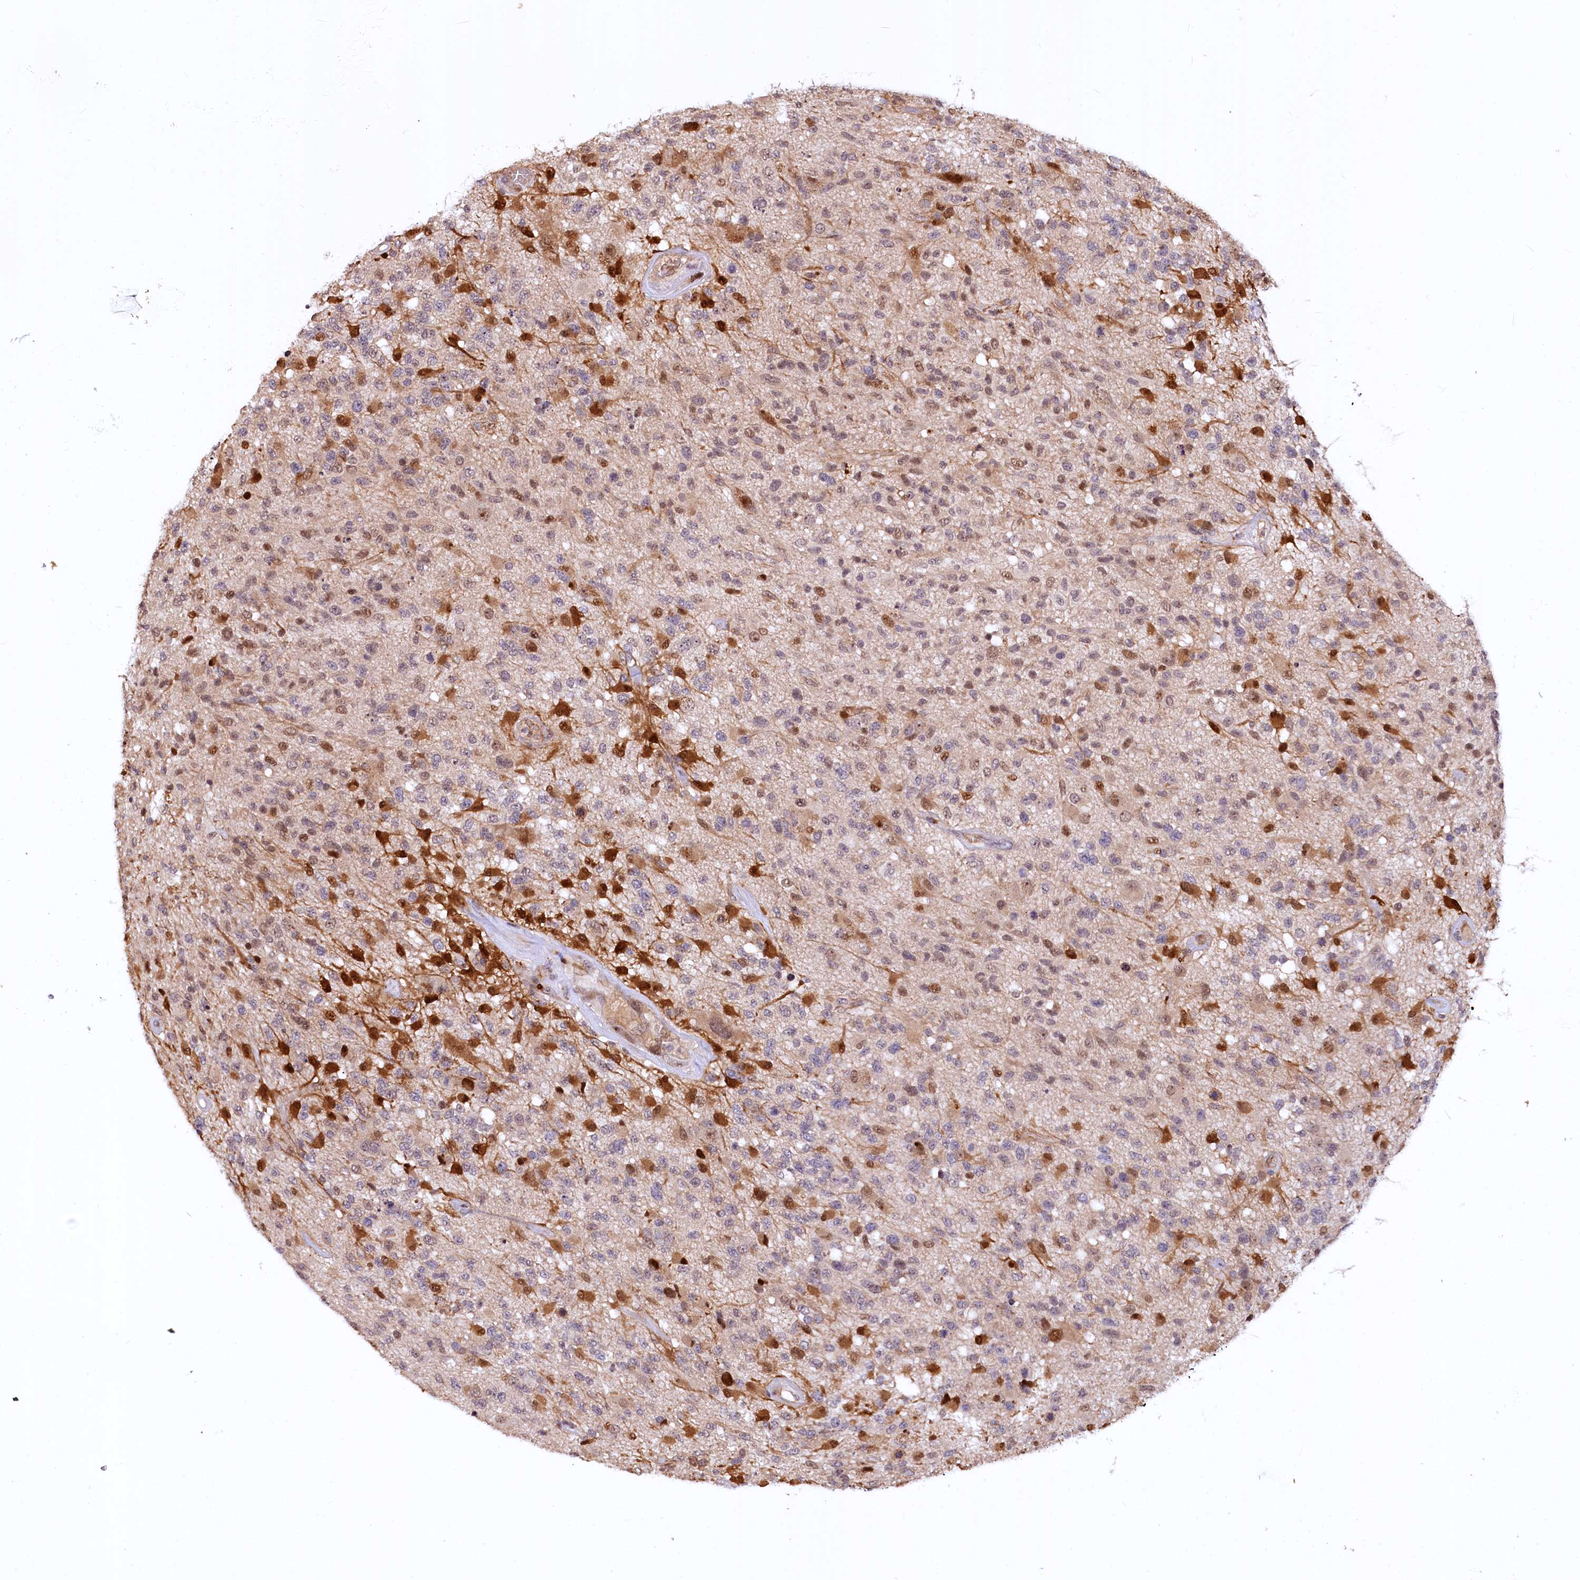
{"staining": {"intensity": "moderate", "quantity": "<25%", "location": "nuclear"}, "tissue": "glioma", "cell_type": "Tumor cells", "image_type": "cancer", "snomed": [{"axis": "morphology", "description": "Glioma, malignant, High grade"}, {"axis": "morphology", "description": "Glioblastoma, NOS"}, {"axis": "topography", "description": "Brain"}], "caption": "Brown immunohistochemical staining in malignant high-grade glioma reveals moderate nuclear positivity in about <25% of tumor cells.", "gene": "N4BP2L1", "patient": {"sex": "male", "age": 60}}